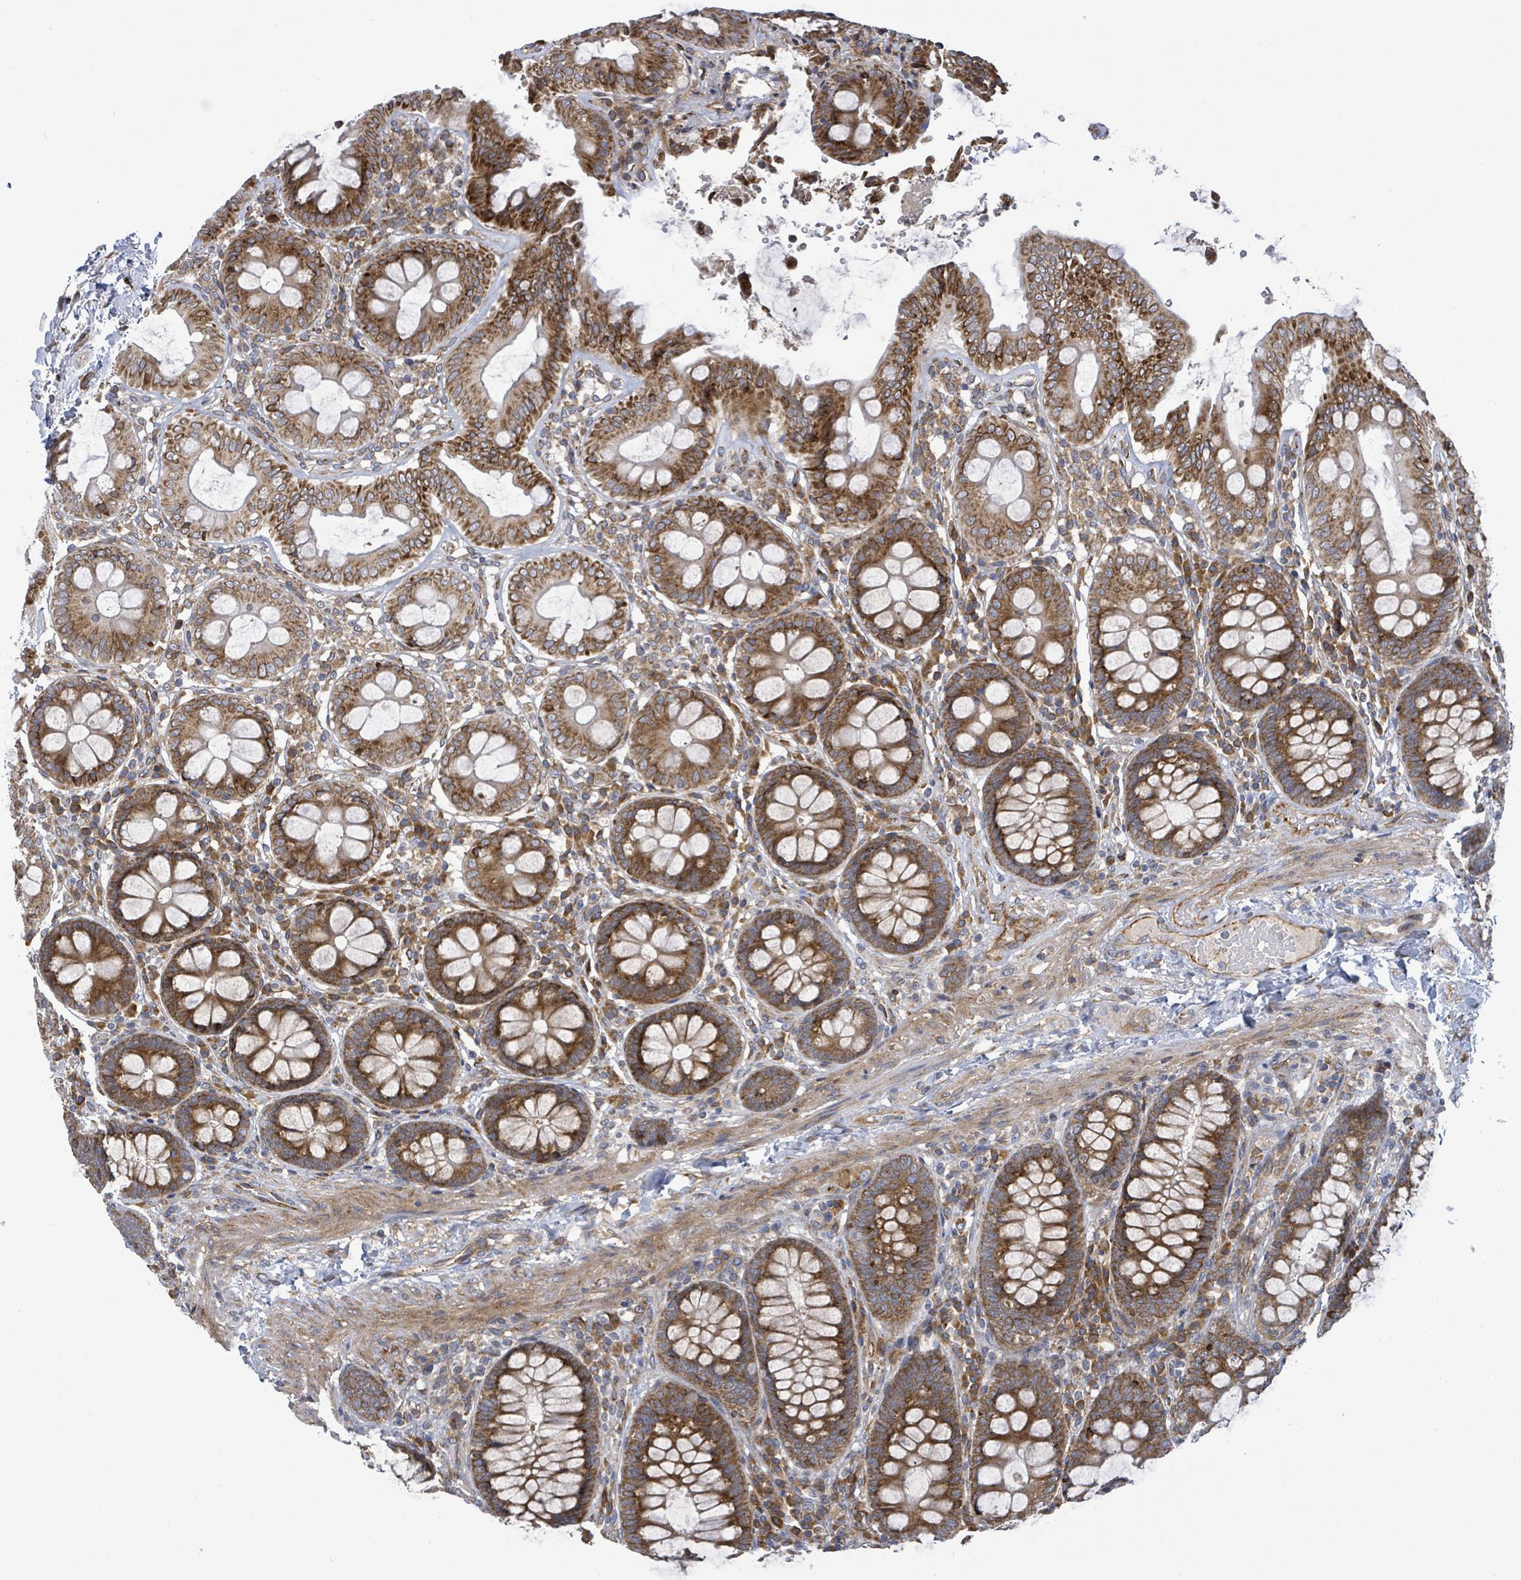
{"staining": {"intensity": "moderate", "quantity": ">75%", "location": "cytoplasmic/membranous"}, "tissue": "colon", "cell_type": "Endothelial cells", "image_type": "normal", "snomed": [{"axis": "morphology", "description": "Normal tissue, NOS"}, {"axis": "topography", "description": "Colon"}], "caption": "Immunohistochemical staining of benign colon demonstrates medium levels of moderate cytoplasmic/membranous positivity in about >75% of endothelial cells. (Brightfield microscopy of DAB IHC at high magnification).", "gene": "NOMO1", "patient": {"sex": "male", "age": 84}}